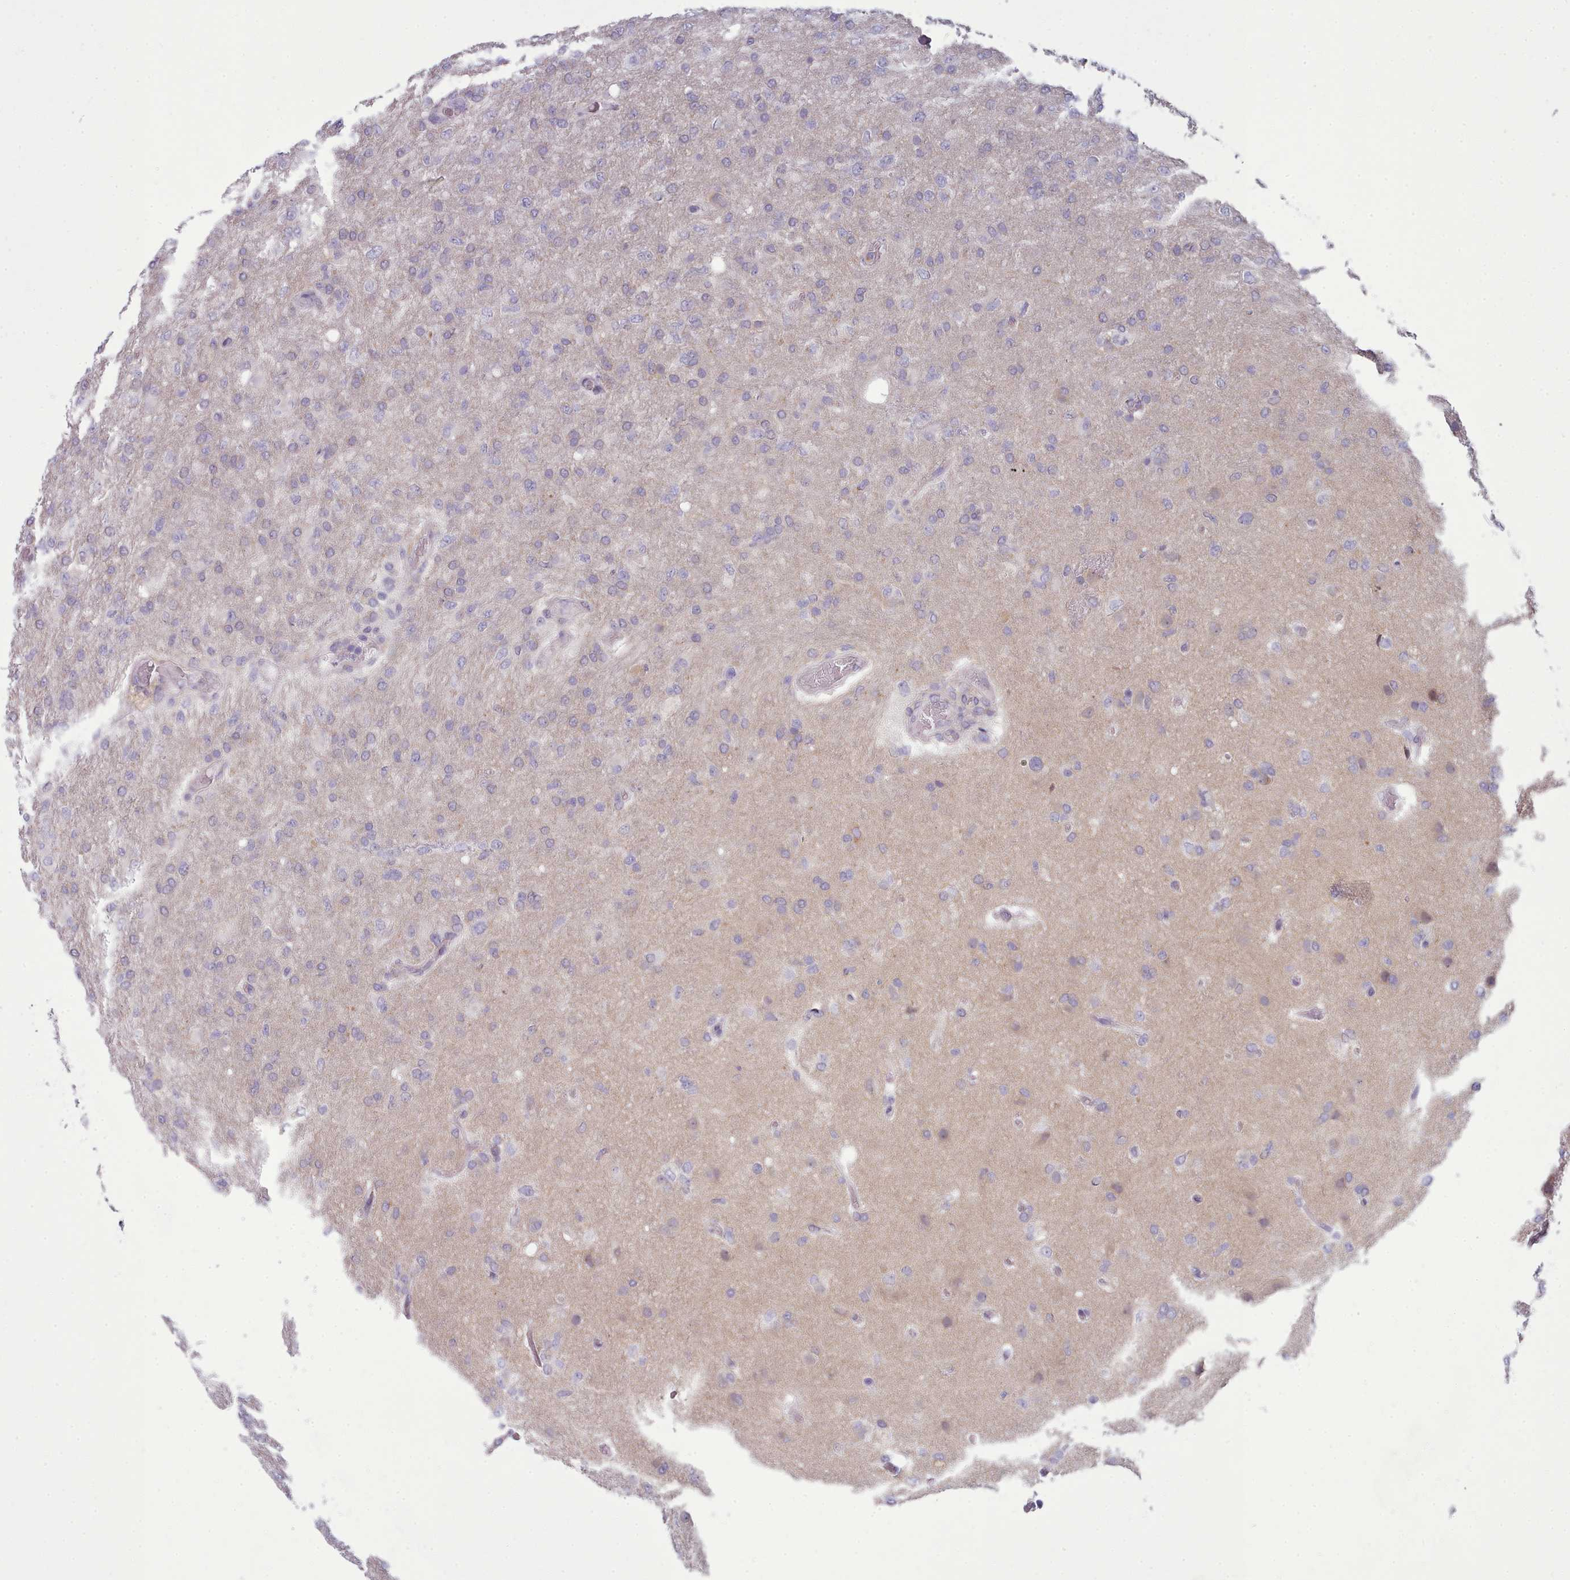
{"staining": {"intensity": "negative", "quantity": "none", "location": "none"}, "tissue": "glioma", "cell_type": "Tumor cells", "image_type": "cancer", "snomed": [{"axis": "morphology", "description": "Glioma, malignant, High grade"}, {"axis": "topography", "description": "Brain"}], "caption": "An IHC histopathology image of high-grade glioma (malignant) is shown. There is no staining in tumor cells of high-grade glioma (malignant).", "gene": "MYRFL", "patient": {"sex": "female", "age": 74}}